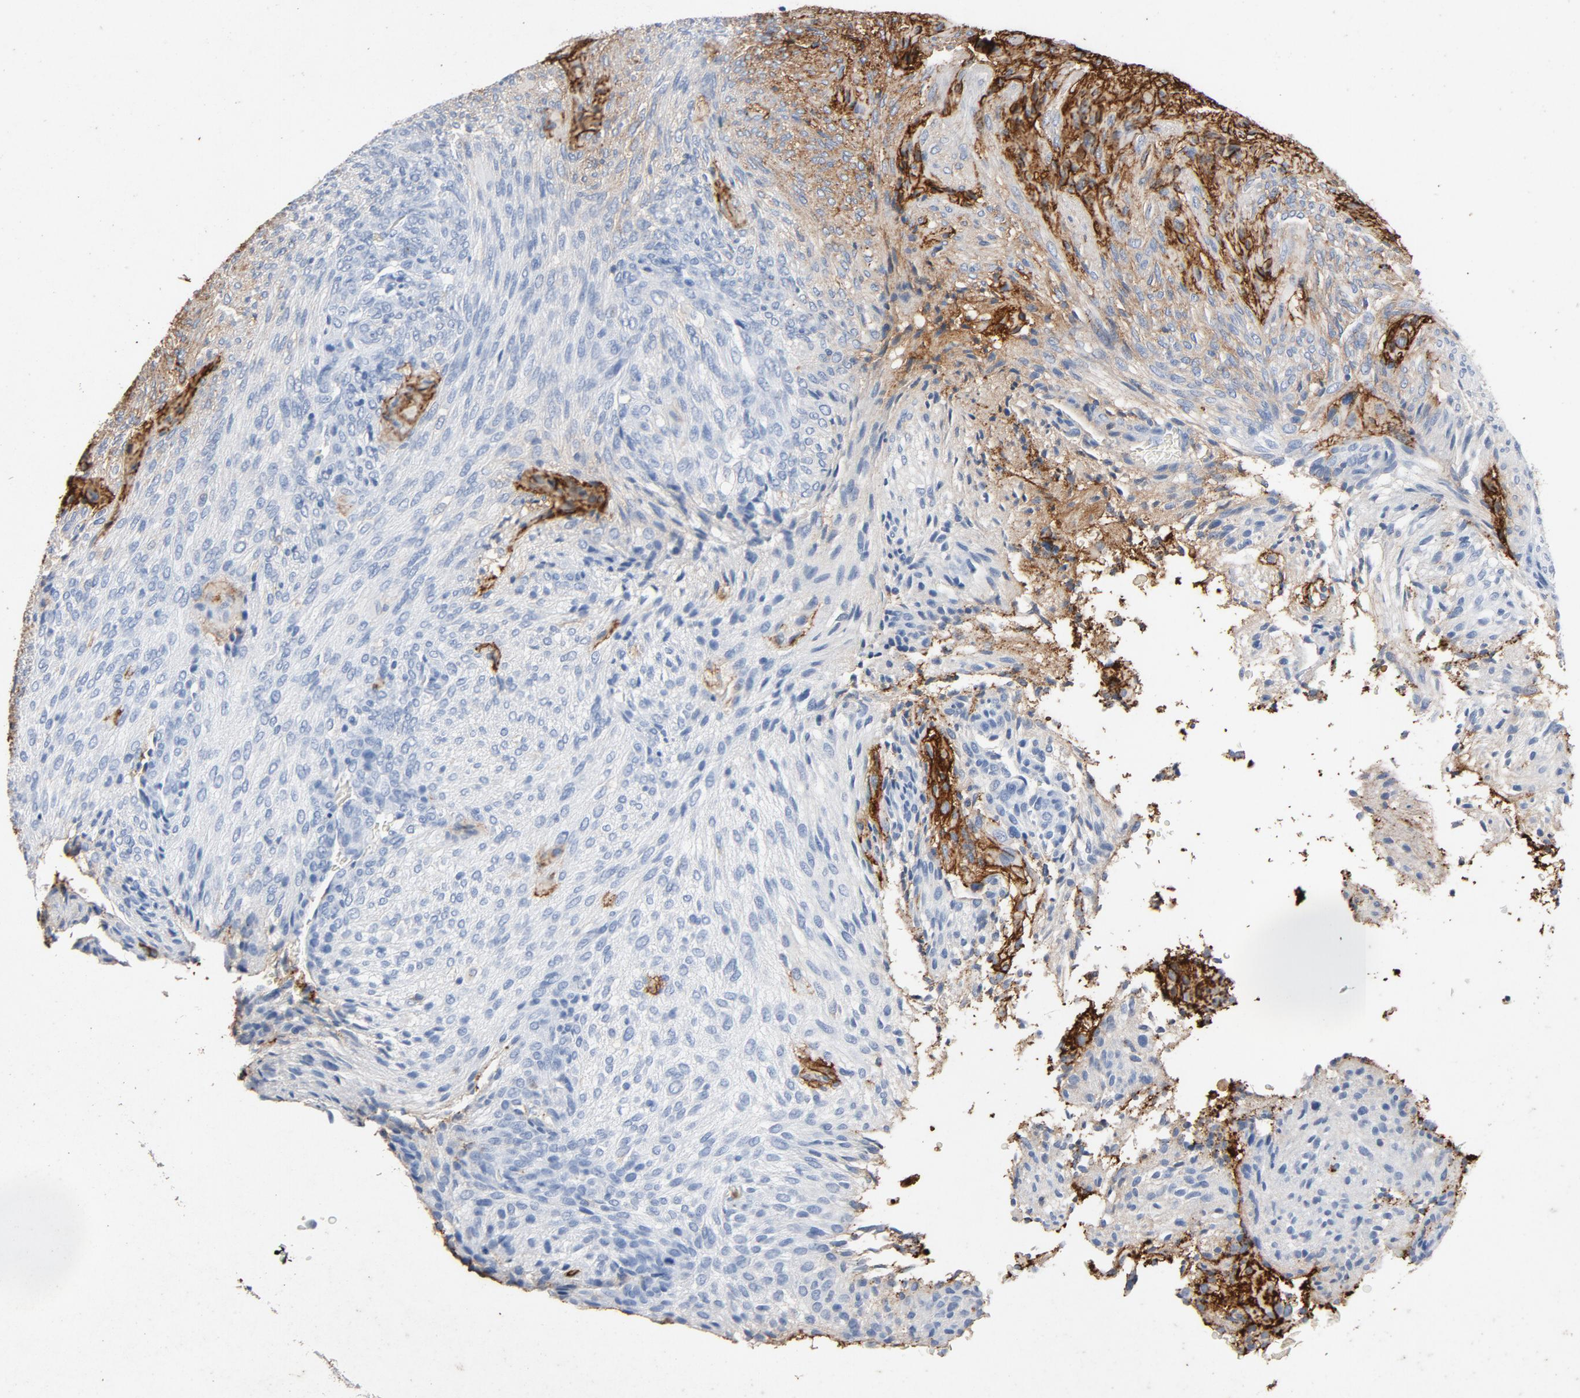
{"staining": {"intensity": "strong", "quantity": "25%-75%", "location": "cytoplasmic/membranous"}, "tissue": "glioma", "cell_type": "Tumor cells", "image_type": "cancer", "snomed": [{"axis": "morphology", "description": "Glioma, malignant, High grade"}, {"axis": "topography", "description": "Cerebral cortex"}], "caption": "DAB (3,3'-diaminobenzidine) immunohistochemical staining of glioma displays strong cytoplasmic/membranous protein positivity in about 25%-75% of tumor cells.", "gene": "PTPRB", "patient": {"sex": "female", "age": 55}}